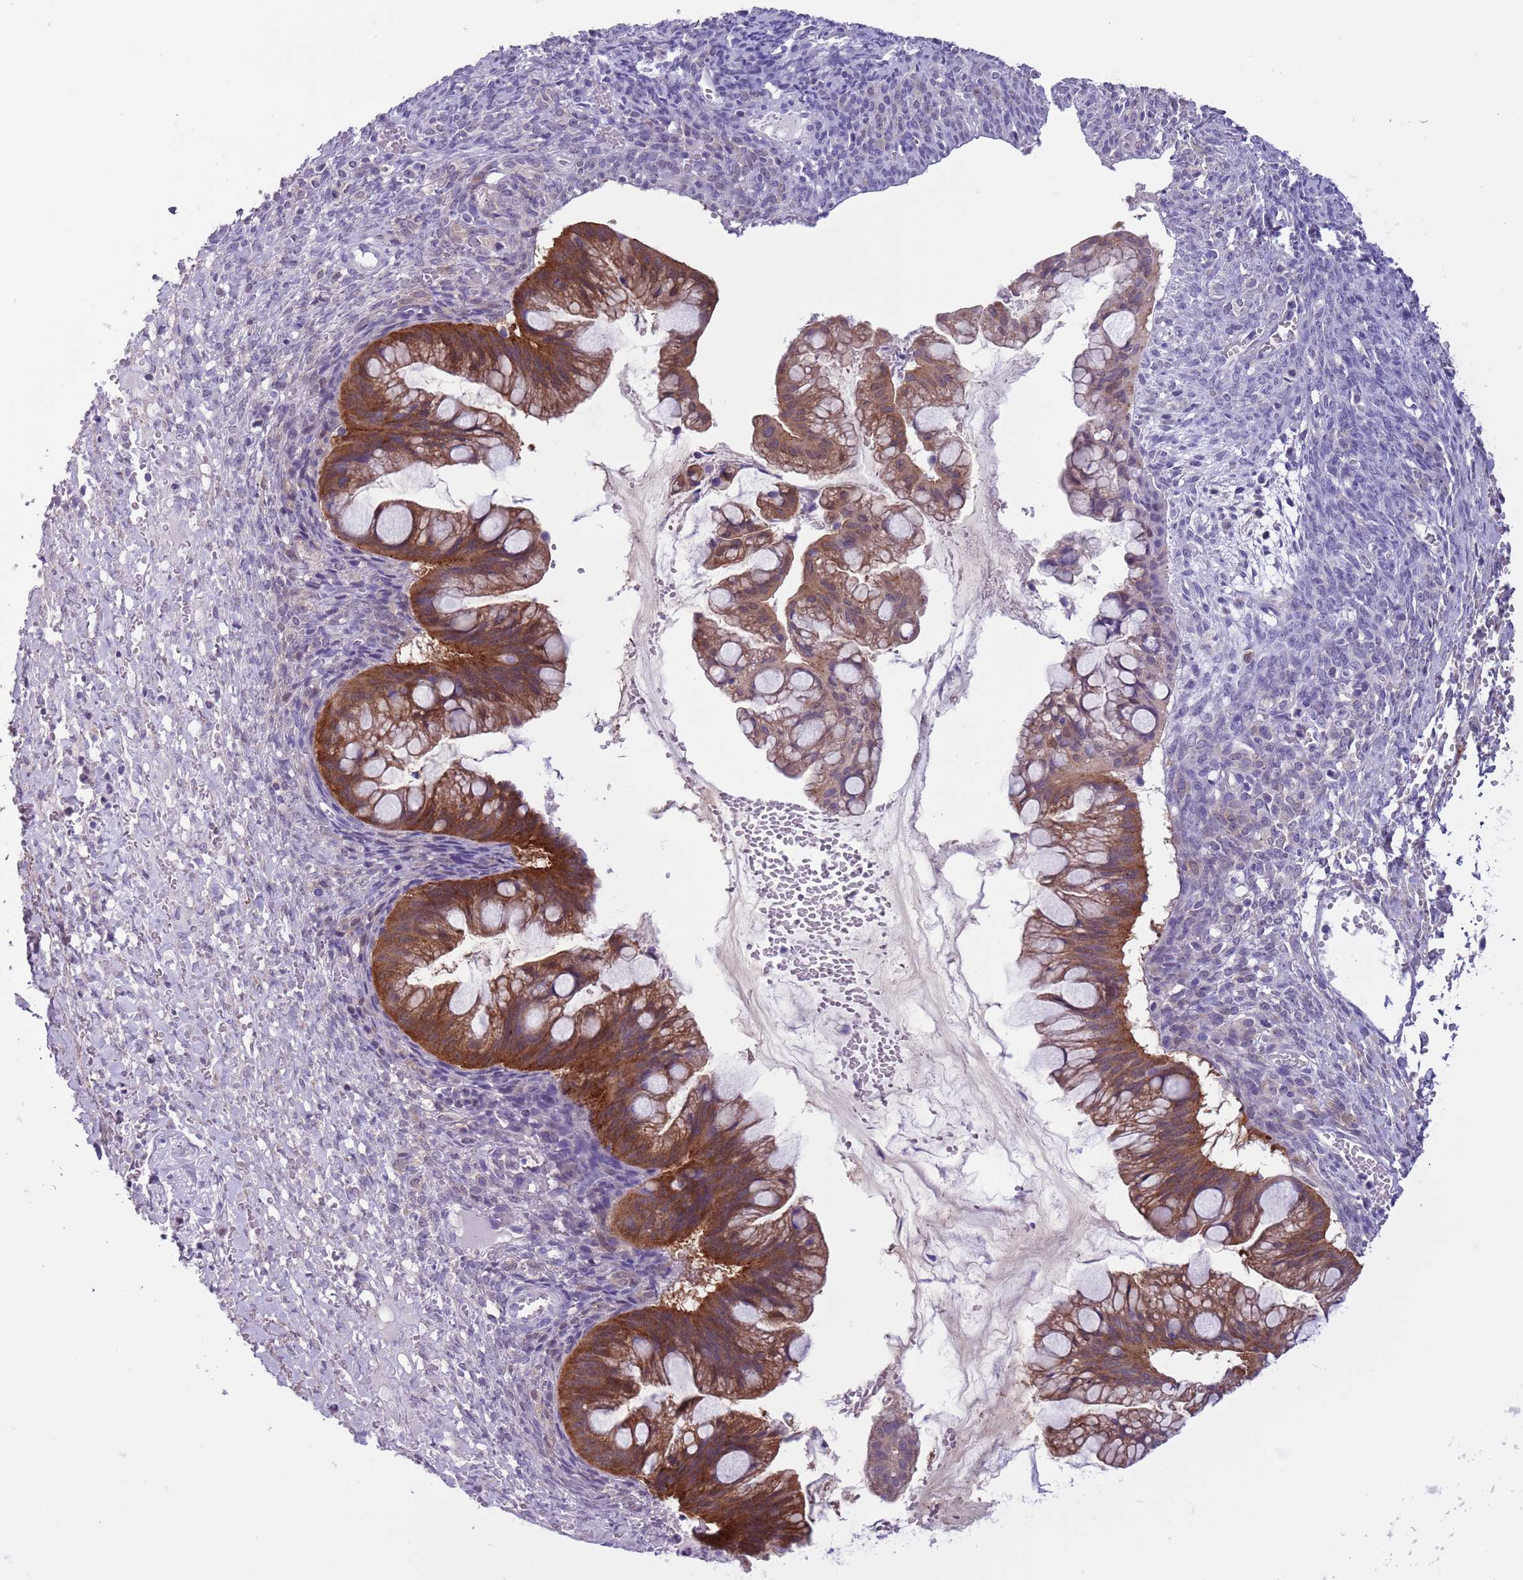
{"staining": {"intensity": "strong", "quantity": ">75%", "location": "cytoplasmic/membranous"}, "tissue": "ovarian cancer", "cell_type": "Tumor cells", "image_type": "cancer", "snomed": [{"axis": "morphology", "description": "Cystadenocarcinoma, mucinous, NOS"}, {"axis": "topography", "description": "Ovary"}], "caption": "The image reveals staining of mucinous cystadenocarcinoma (ovarian), revealing strong cytoplasmic/membranous protein expression (brown color) within tumor cells. (IHC, brightfield microscopy, high magnification).", "gene": "PFKFB2", "patient": {"sex": "female", "age": 73}}